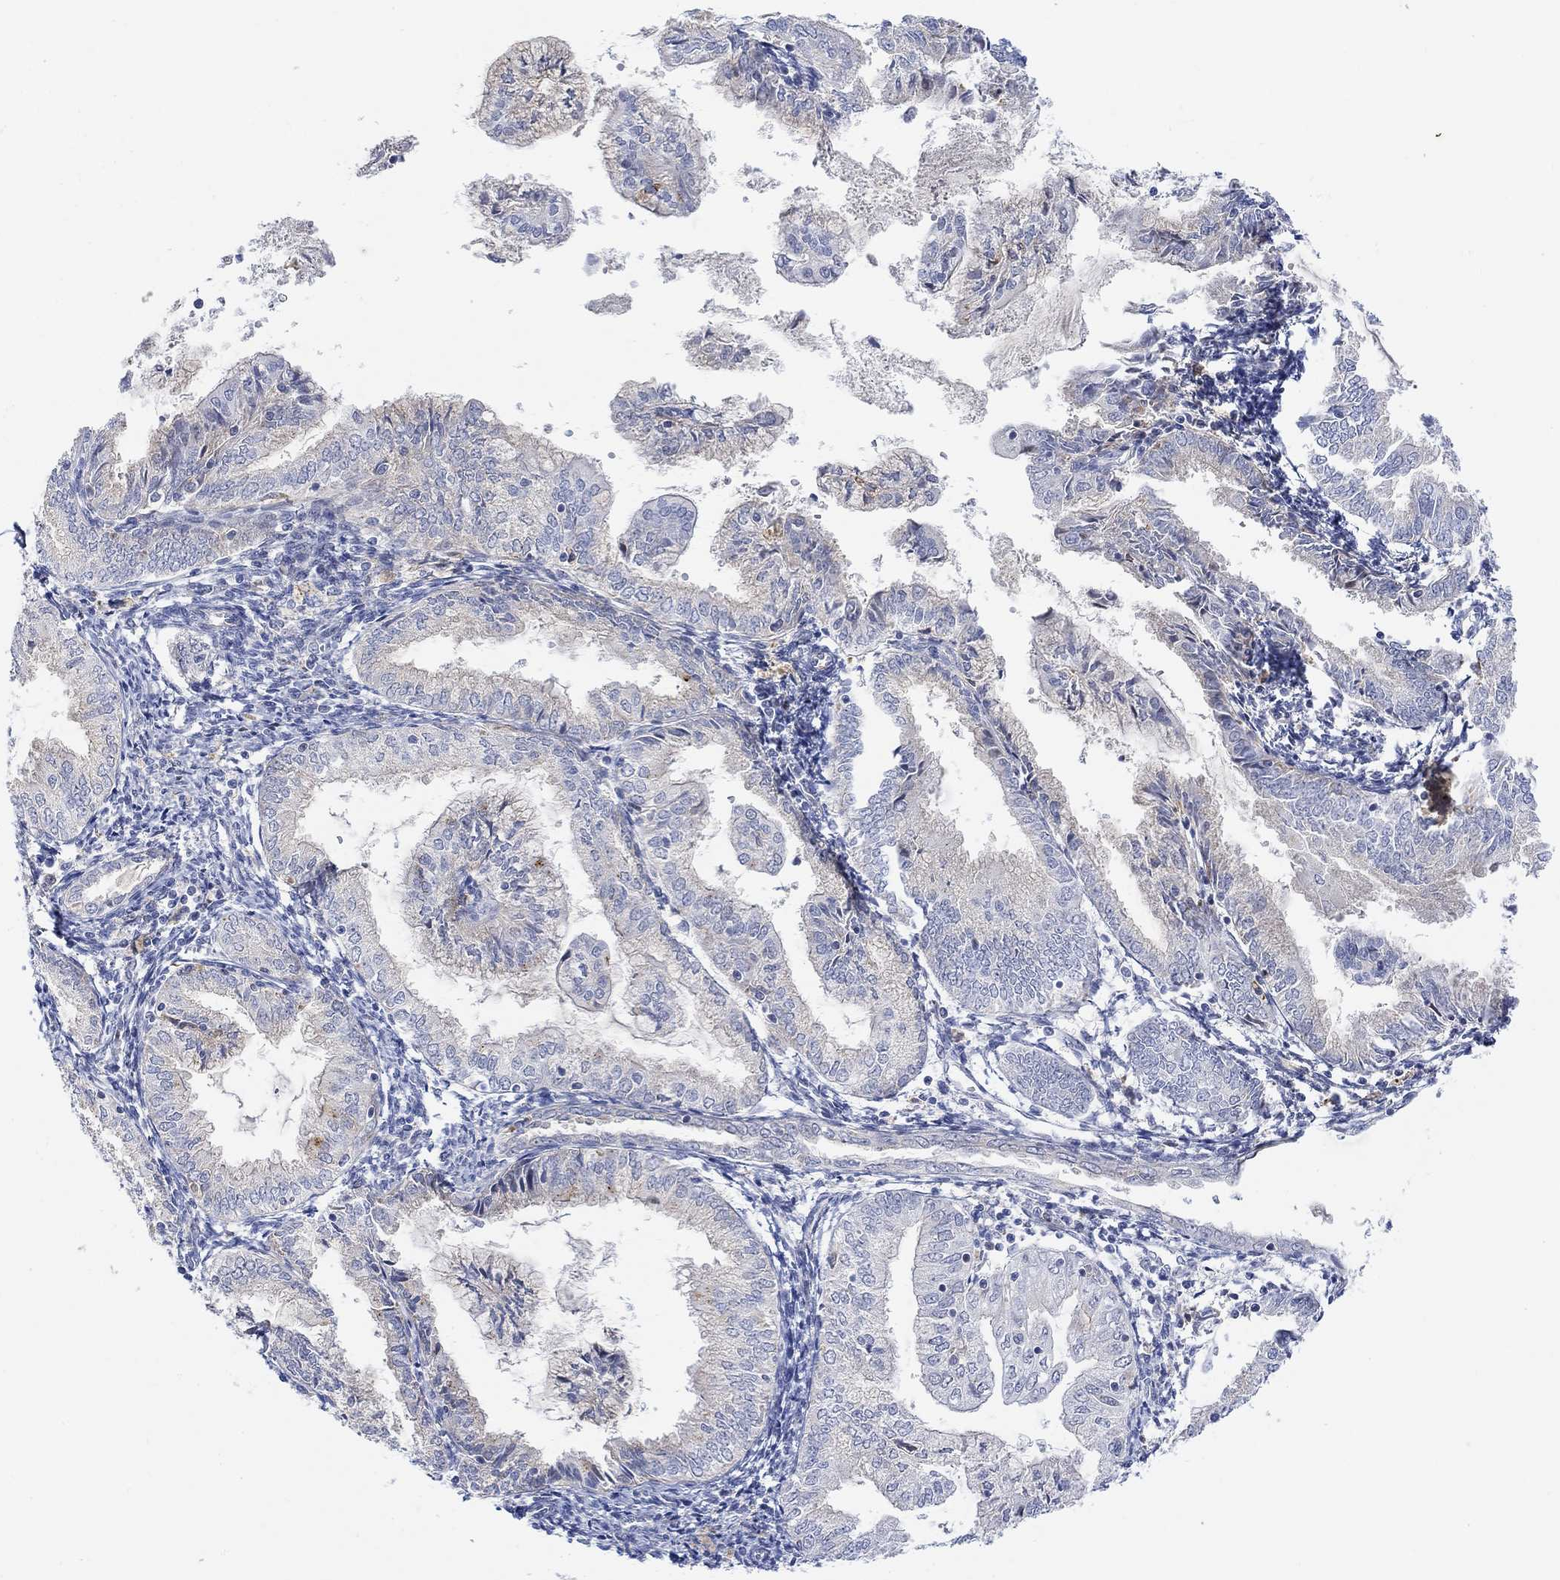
{"staining": {"intensity": "negative", "quantity": "none", "location": "none"}, "tissue": "endometrial cancer", "cell_type": "Tumor cells", "image_type": "cancer", "snomed": [{"axis": "morphology", "description": "Adenocarcinoma, NOS"}, {"axis": "topography", "description": "Endometrium"}], "caption": "Tumor cells are negative for brown protein staining in endometrial cancer (adenocarcinoma). Nuclei are stained in blue.", "gene": "ACSL1", "patient": {"sex": "female", "age": 56}}